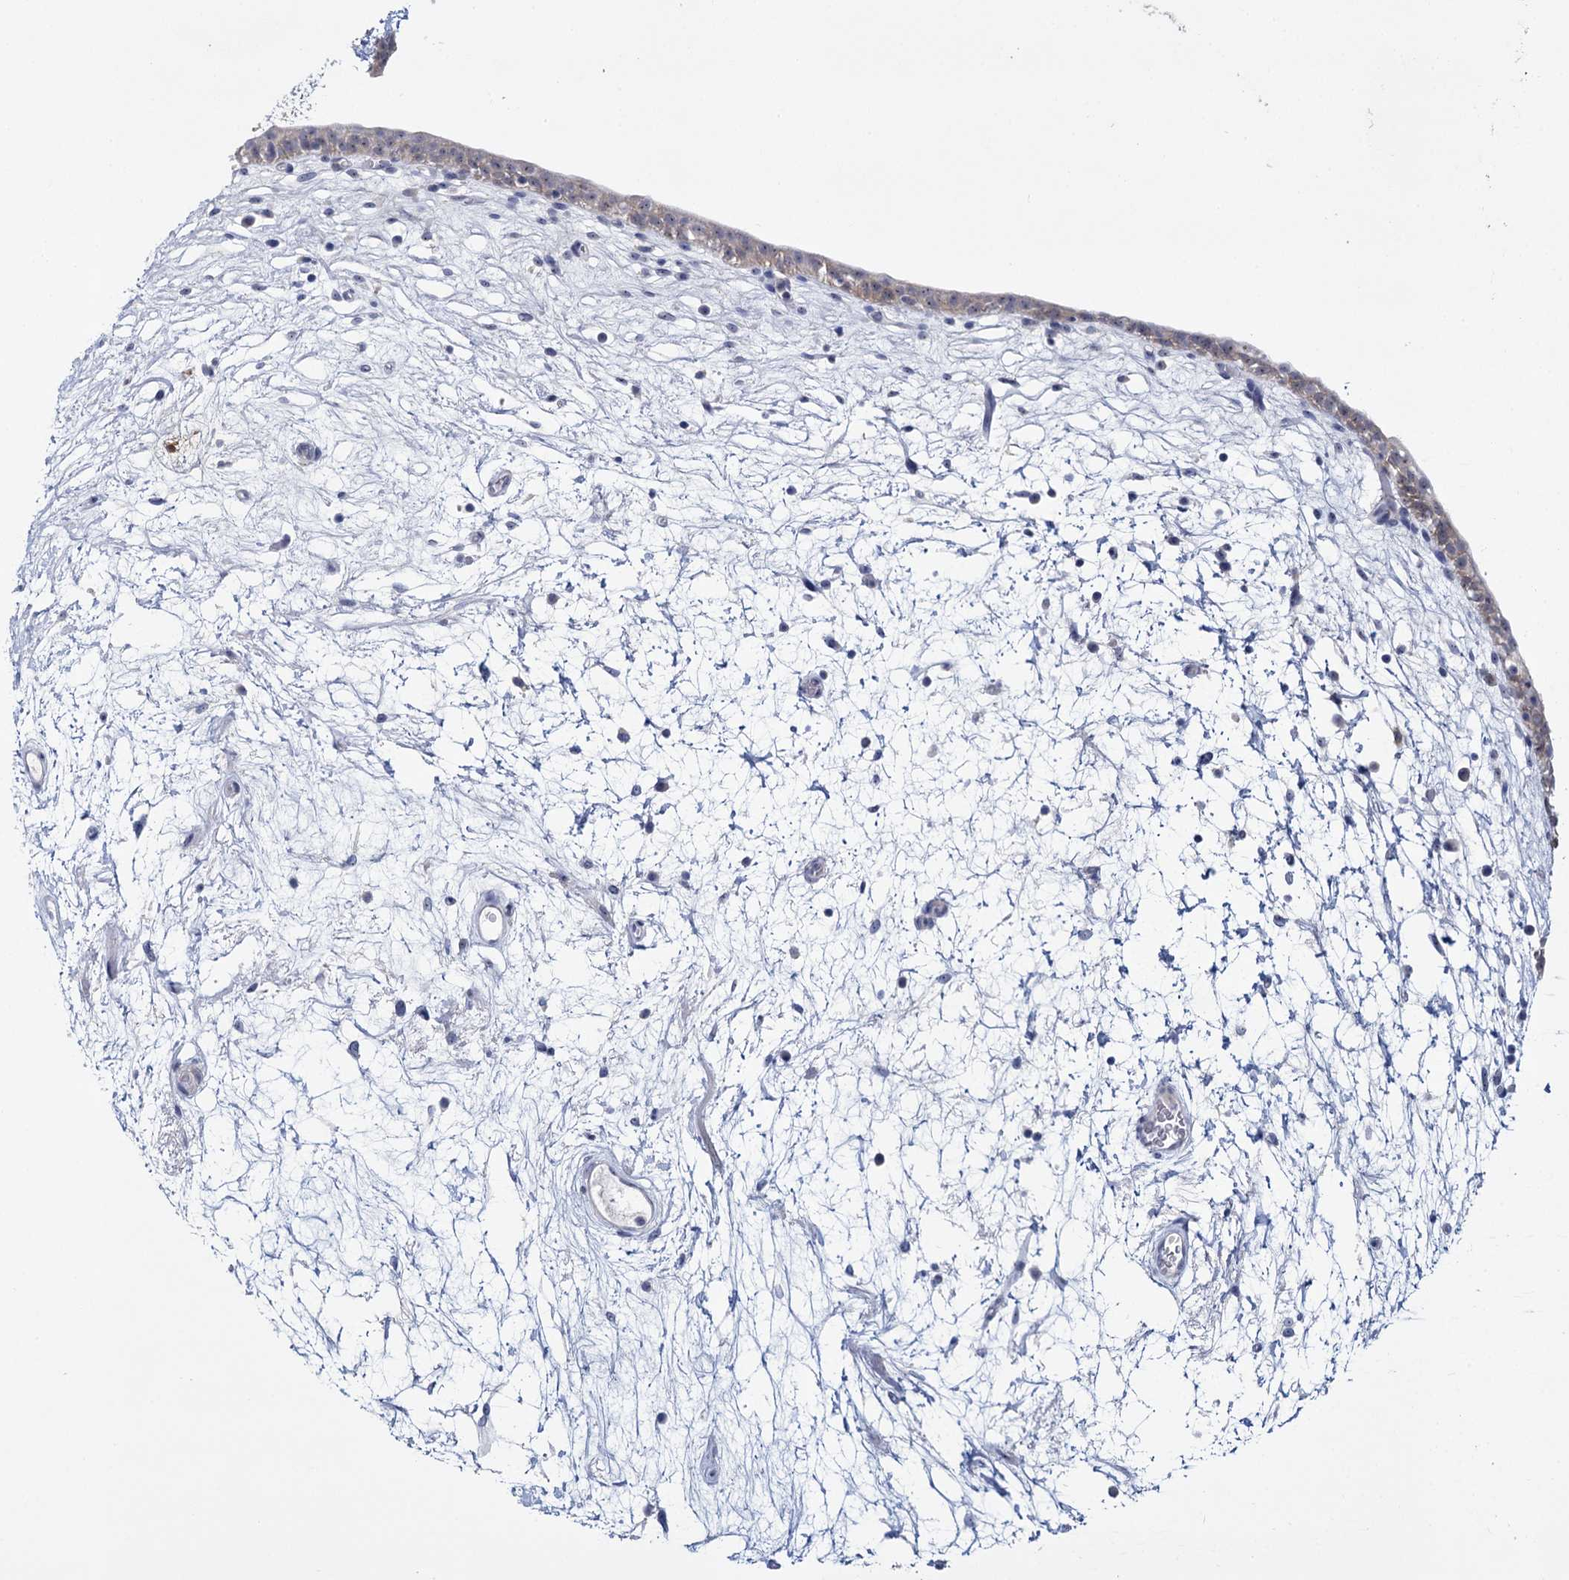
{"staining": {"intensity": "negative", "quantity": "none", "location": "none"}, "tissue": "urinary bladder", "cell_type": "Urothelial cells", "image_type": "normal", "snomed": [{"axis": "morphology", "description": "Normal tissue, NOS"}, {"axis": "topography", "description": "Urinary bladder"}], "caption": "The photomicrograph displays no significant expression in urothelial cells of urinary bladder.", "gene": "SFN", "patient": {"sex": "male", "age": 83}}